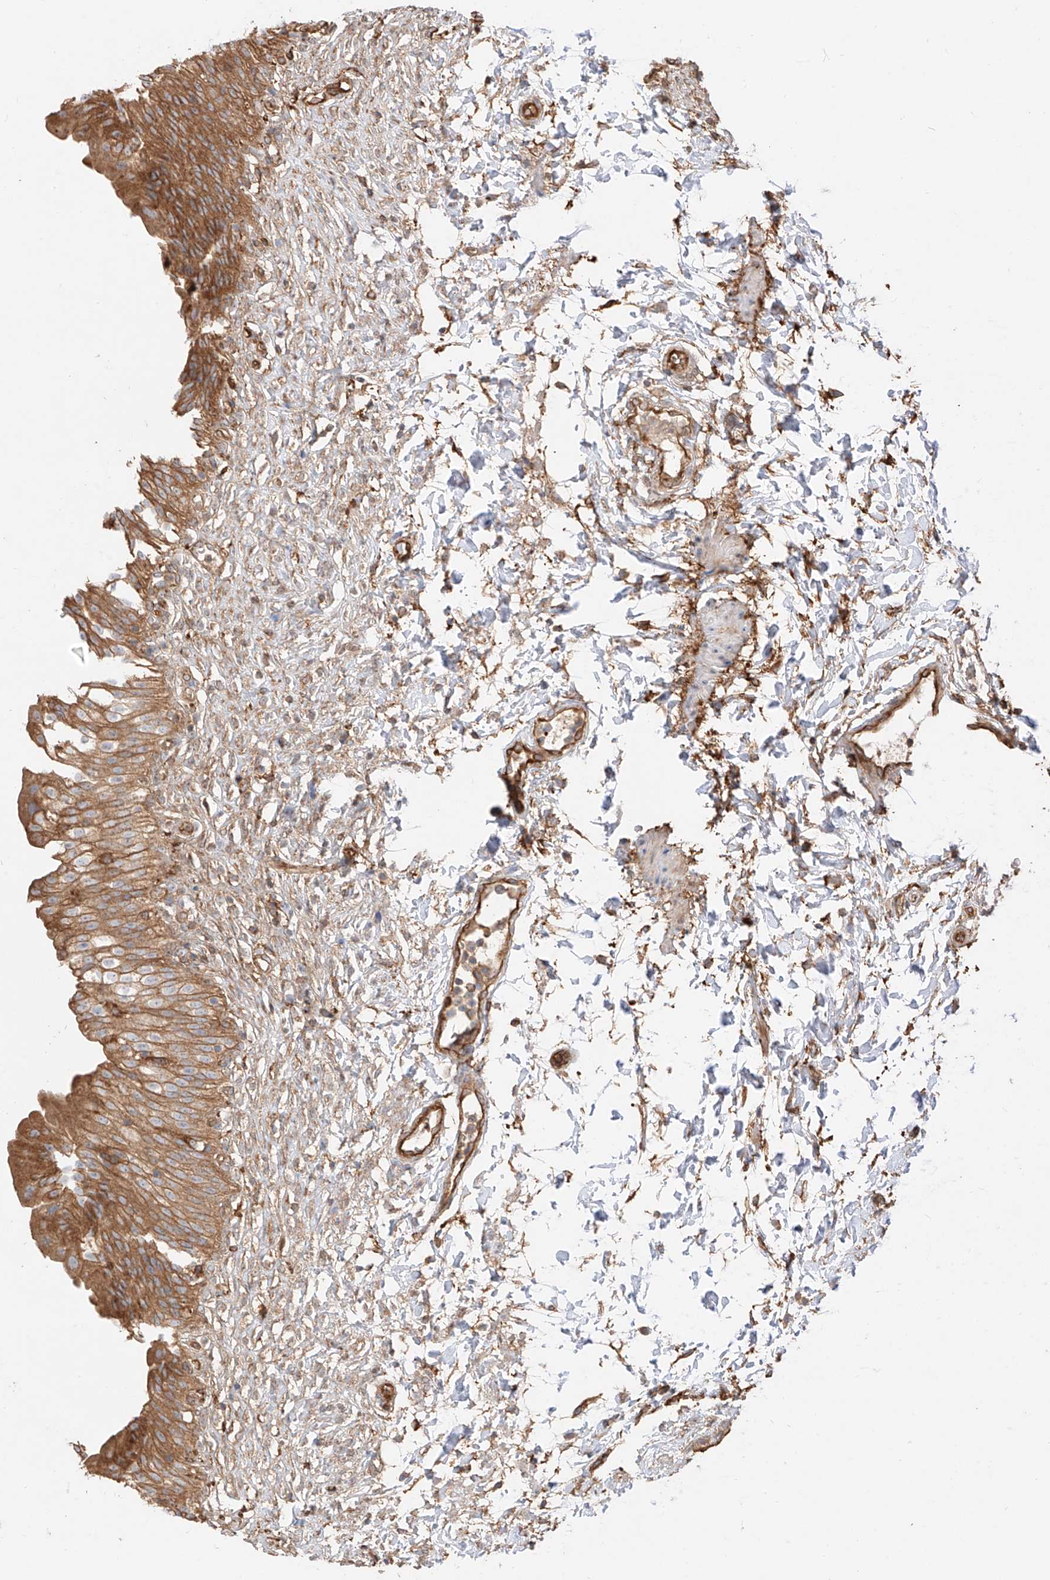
{"staining": {"intensity": "strong", "quantity": ">75%", "location": "cytoplasmic/membranous"}, "tissue": "urinary bladder", "cell_type": "Urothelial cells", "image_type": "normal", "snomed": [{"axis": "morphology", "description": "Normal tissue, NOS"}, {"axis": "topography", "description": "Urinary bladder"}], "caption": "Brown immunohistochemical staining in normal urinary bladder exhibits strong cytoplasmic/membranous expression in about >75% of urothelial cells. (Brightfield microscopy of DAB IHC at high magnification).", "gene": "SNX9", "patient": {"sex": "male", "age": 55}}